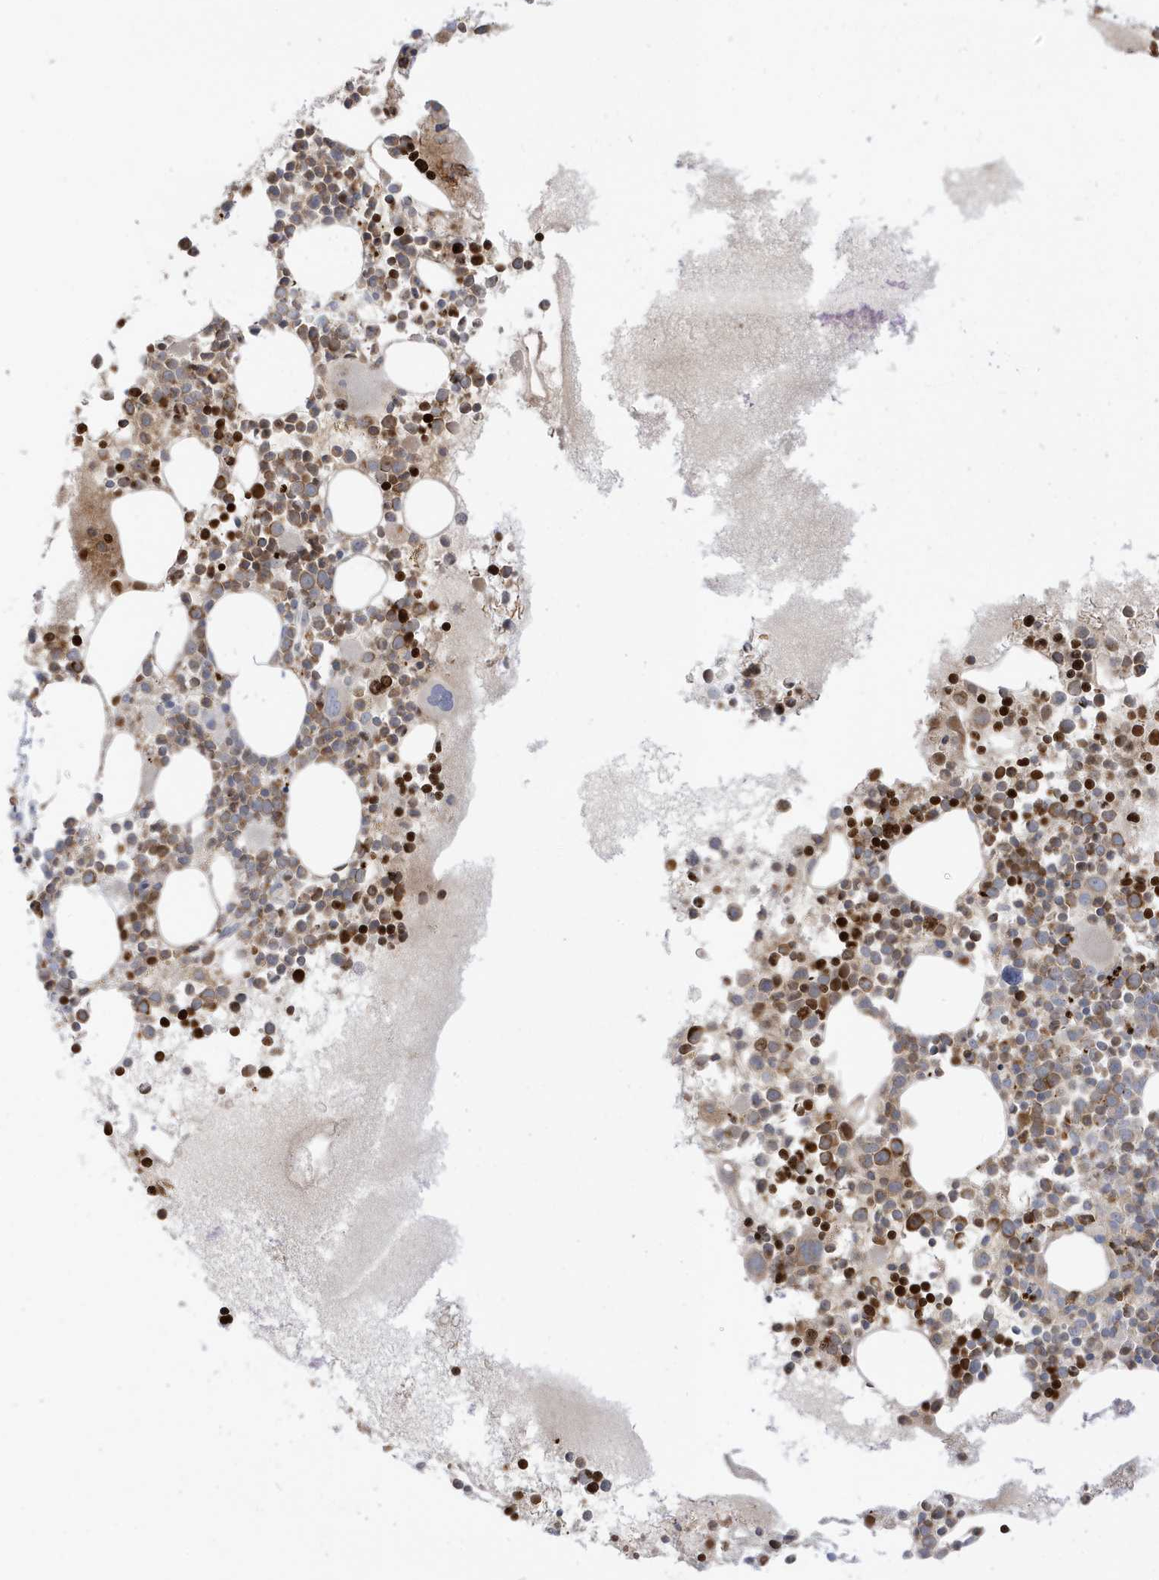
{"staining": {"intensity": "strong", "quantity": "25%-75%", "location": "cytoplasmic/membranous,nuclear"}, "tissue": "bone marrow", "cell_type": "Hematopoietic cells", "image_type": "normal", "snomed": [{"axis": "morphology", "description": "Normal tissue, NOS"}, {"axis": "topography", "description": "Bone marrow"}], "caption": "Immunohistochemical staining of benign bone marrow demonstrates 25%-75% levels of strong cytoplasmic/membranous,nuclear protein expression in about 25%-75% of hematopoietic cells.", "gene": "NPPC", "patient": {"sex": "female", "age": 62}}